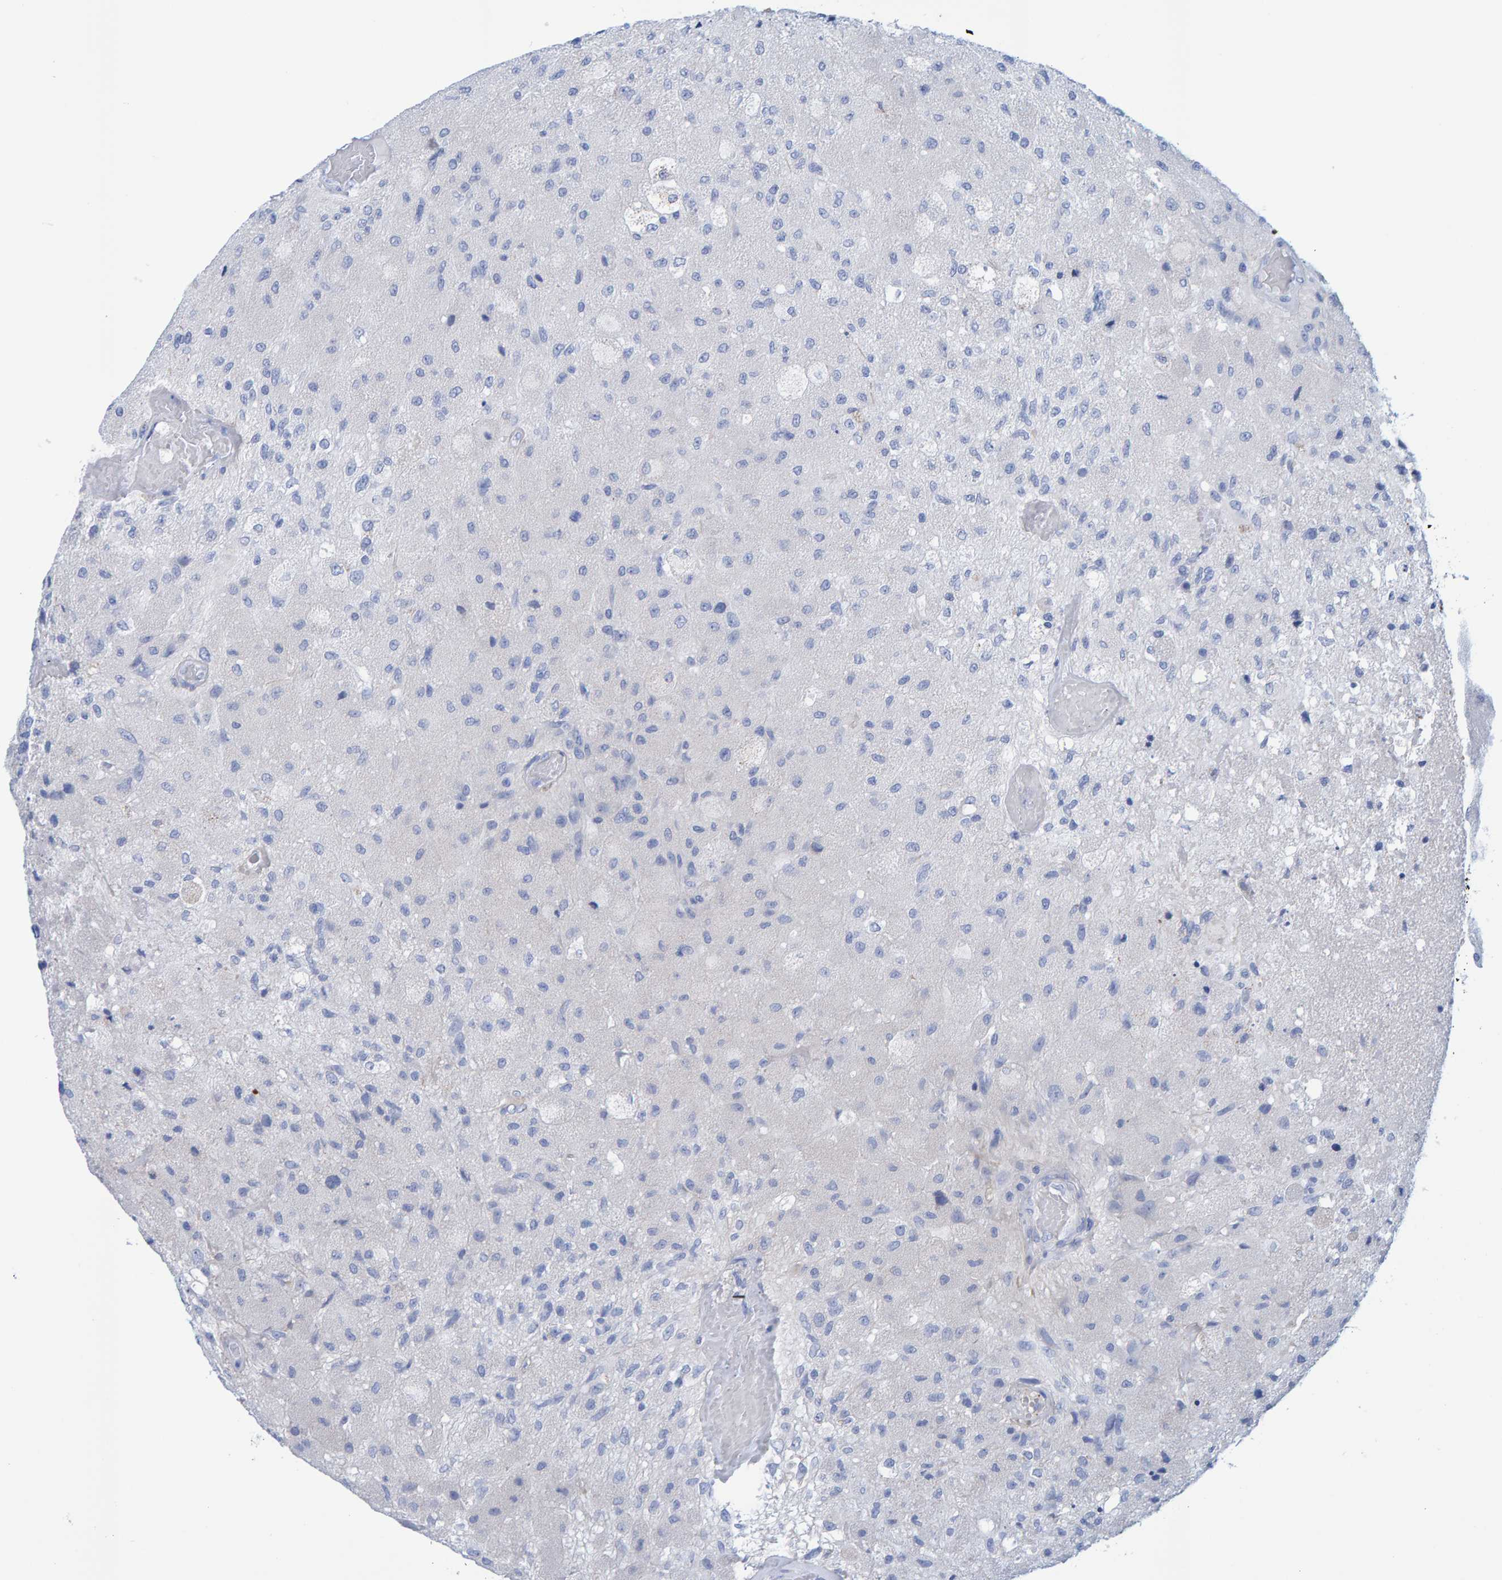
{"staining": {"intensity": "negative", "quantity": "none", "location": "none"}, "tissue": "glioma", "cell_type": "Tumor cells", "image_type": "cancer", "snomed": [{"axis": "morphology", "description": "Normal tissue, NOS"}, {"axis": "morphology", "description": "Glioma, malignant, High grade"}, {"axis": "topography", "description": "Cerebral cortex"}], "caption": "Tumor cells are negative for brown protein staining in glioma.", "gene": "JAKMIP3", "patient": {"sex": "male", "age": 77}}